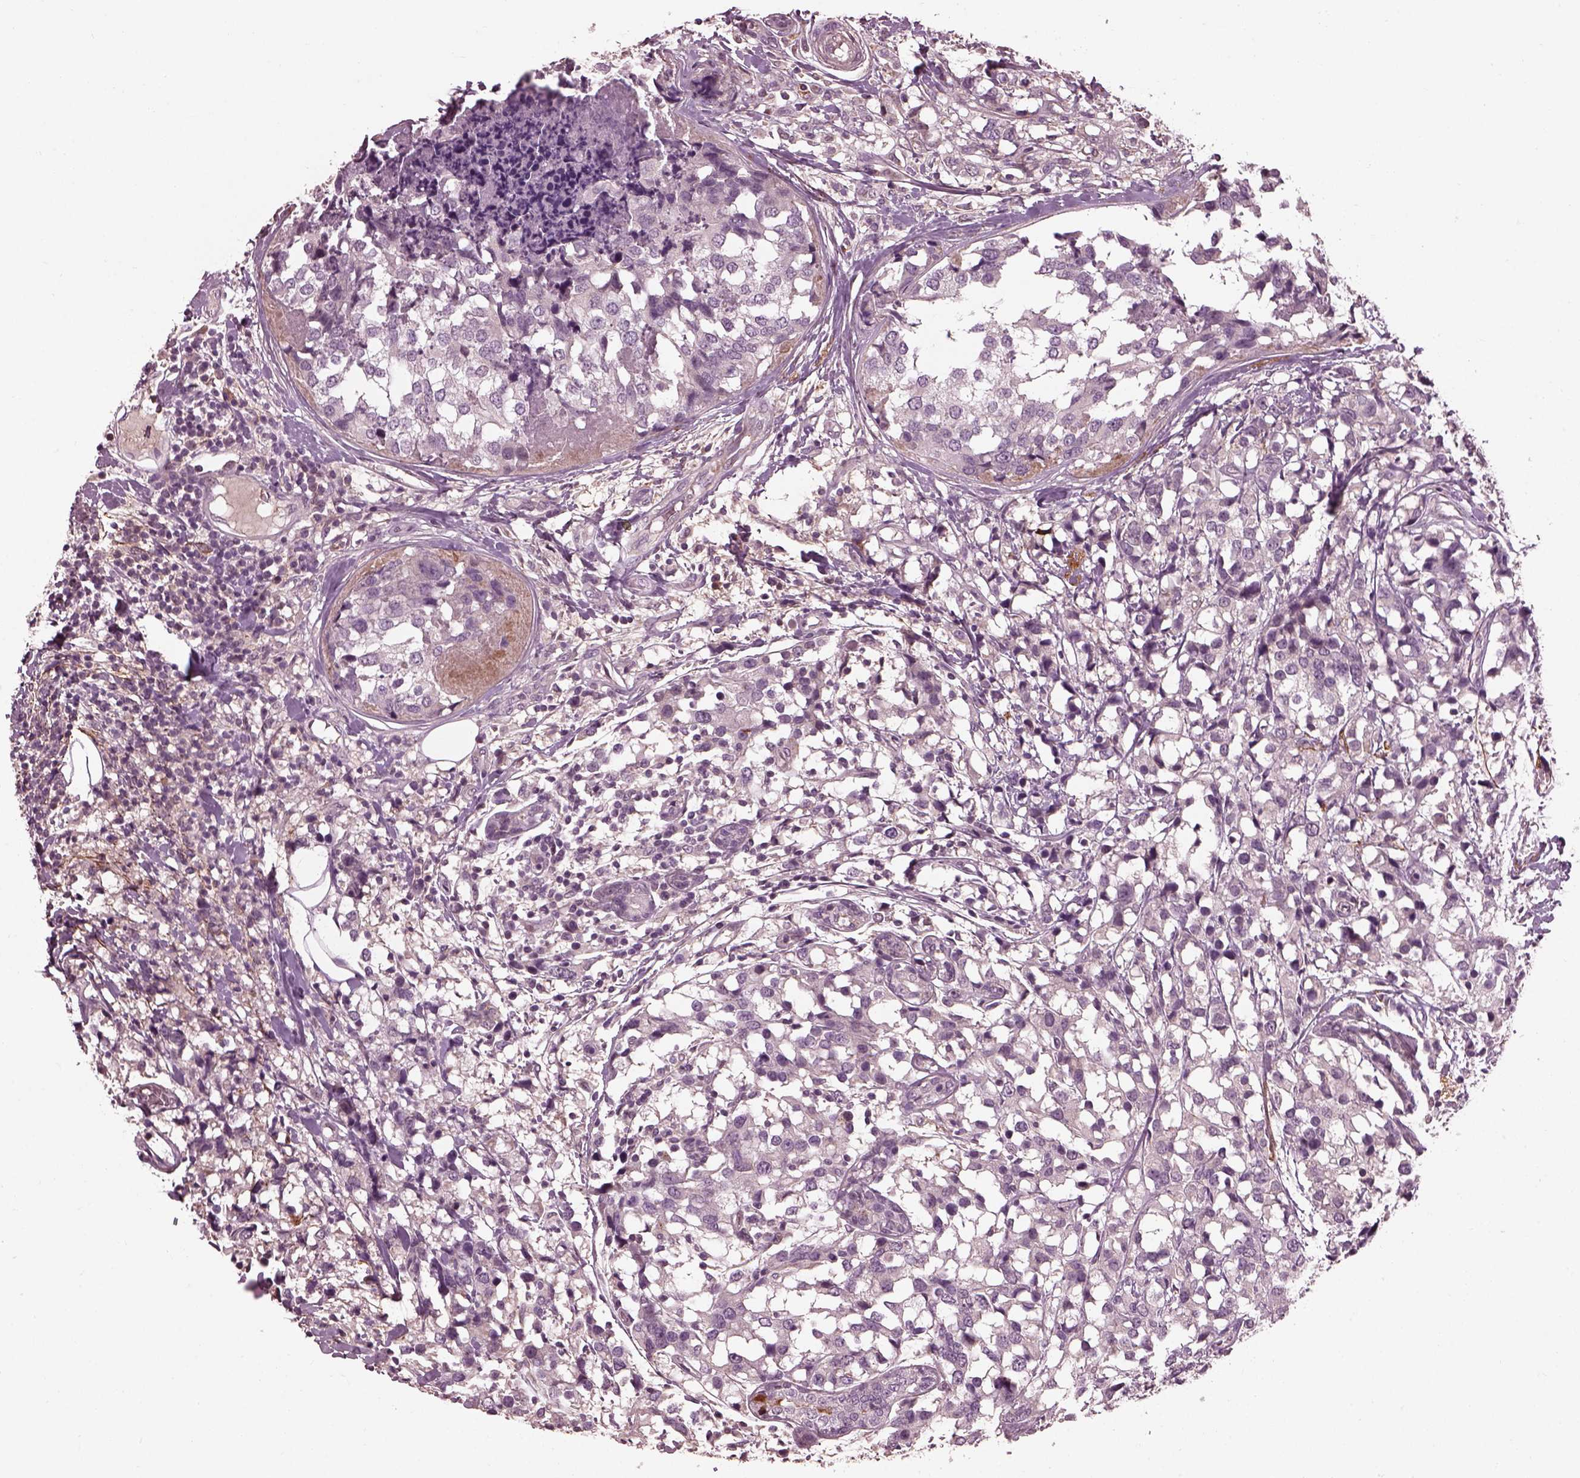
{"staining": {"intensity": "negative", "quantity": "none", "location": "none"}, "tissue": "breast cancer", "cell_type": "Tumor cells", "image_type": "cancer", "snomed": [{"axis": "morphology", "description": "Lobular carcinoma"}, {"axis": "topography", "description": "Breast"}], "caption": "Tumor cells are negative for brown protein staining in lobular carcinoma (breast).", "gene": "EFEMP1", "patient": {"sex": "female", "age": 59}}